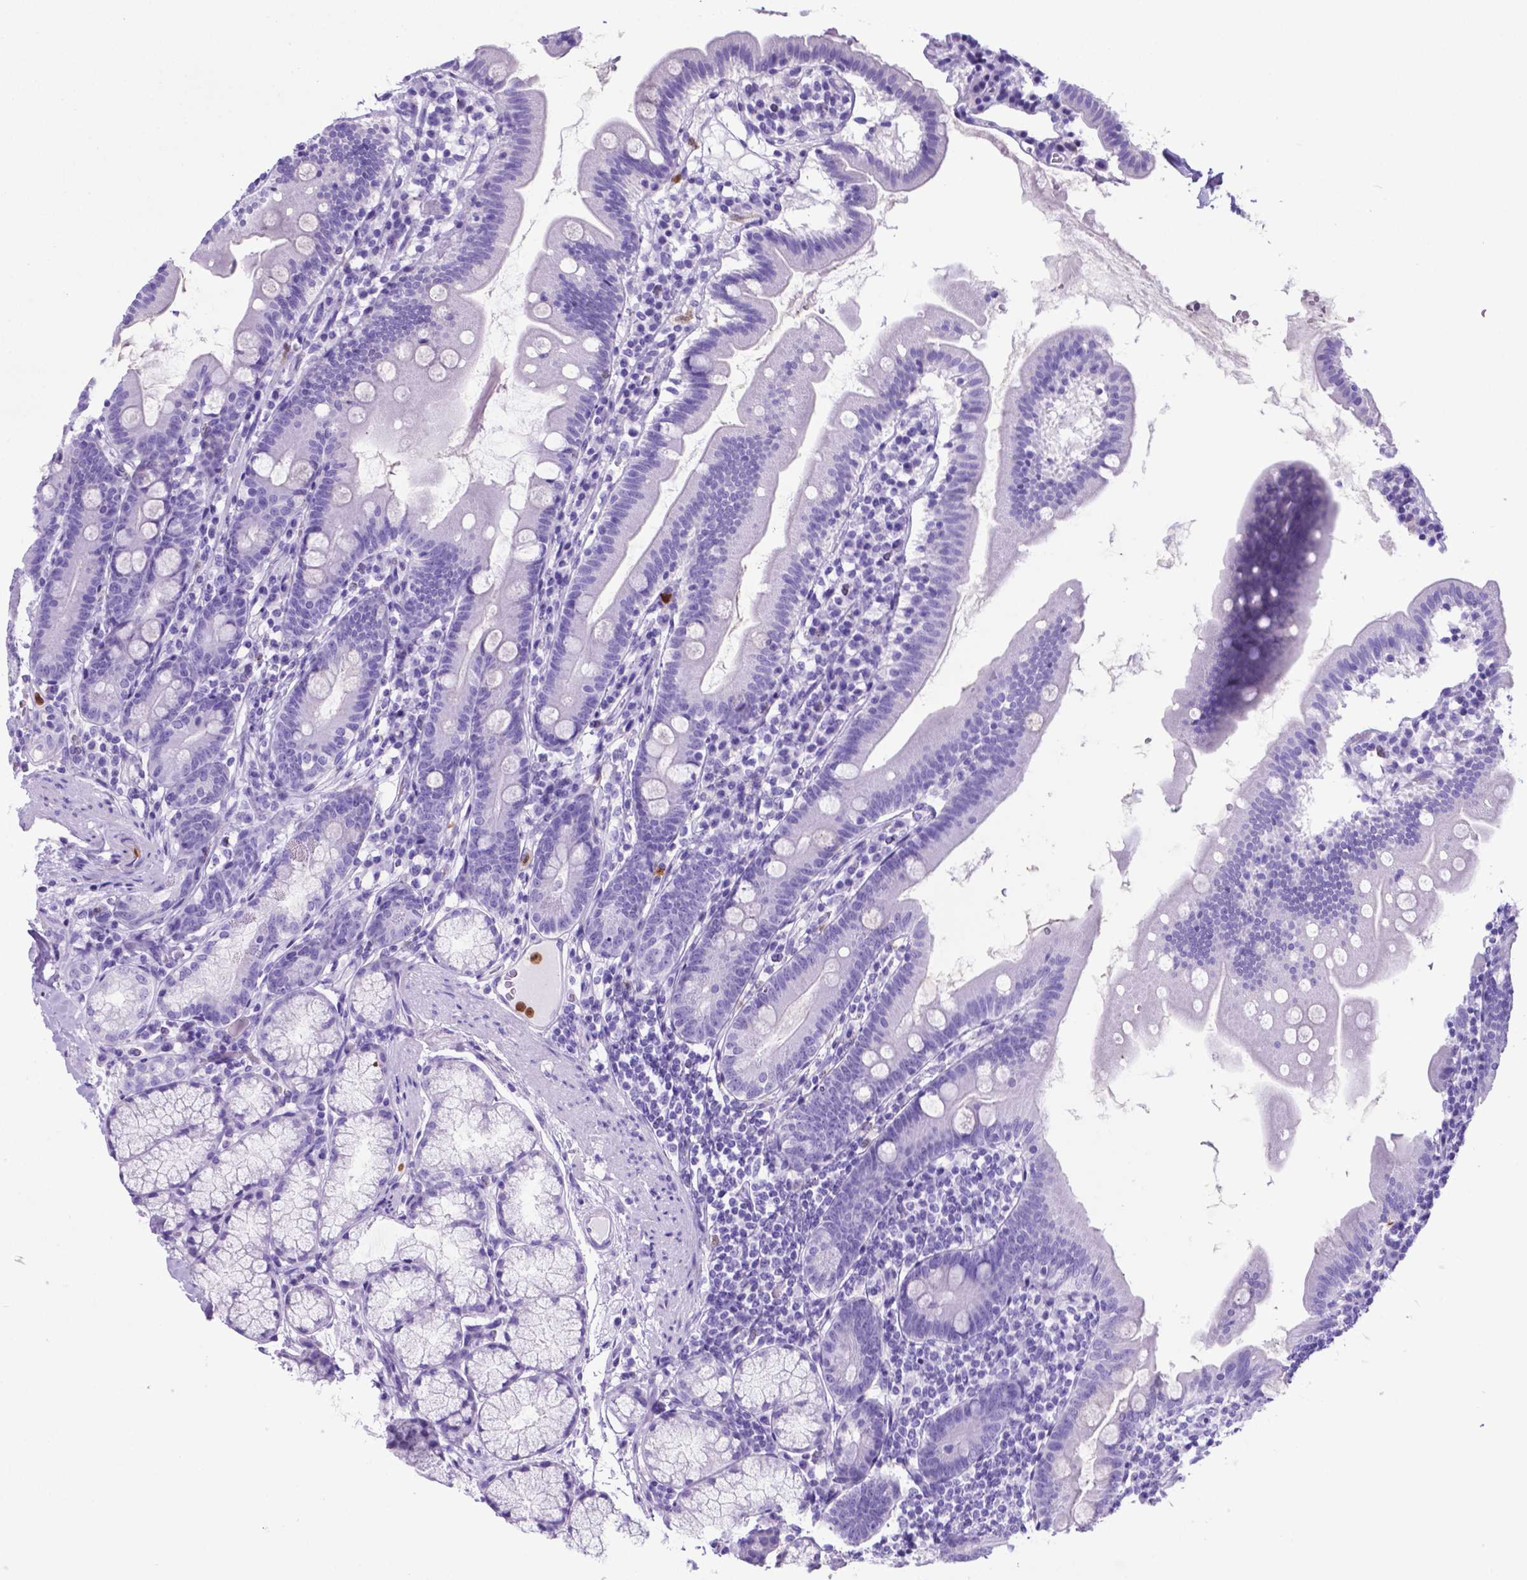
{"staining": {"intensity": "negative", "quantity": "none", "location": "none"}, "tissue": "duodenum", "cell_type": "Glandular cells", "image_type": "normal", "snomed": [{"axis": "morphology", "description": "Normal tissue, NOS"}, {"axis": "topography", "description": "Duodenum"}], "caption": "Immunohistochemistry photomicrograph of normal human duodenum stained for a protein (brown), which displays no positivity in glandular cells.", "gene": "LZTR1", "patient": {"sex": "female", "age": 67}}